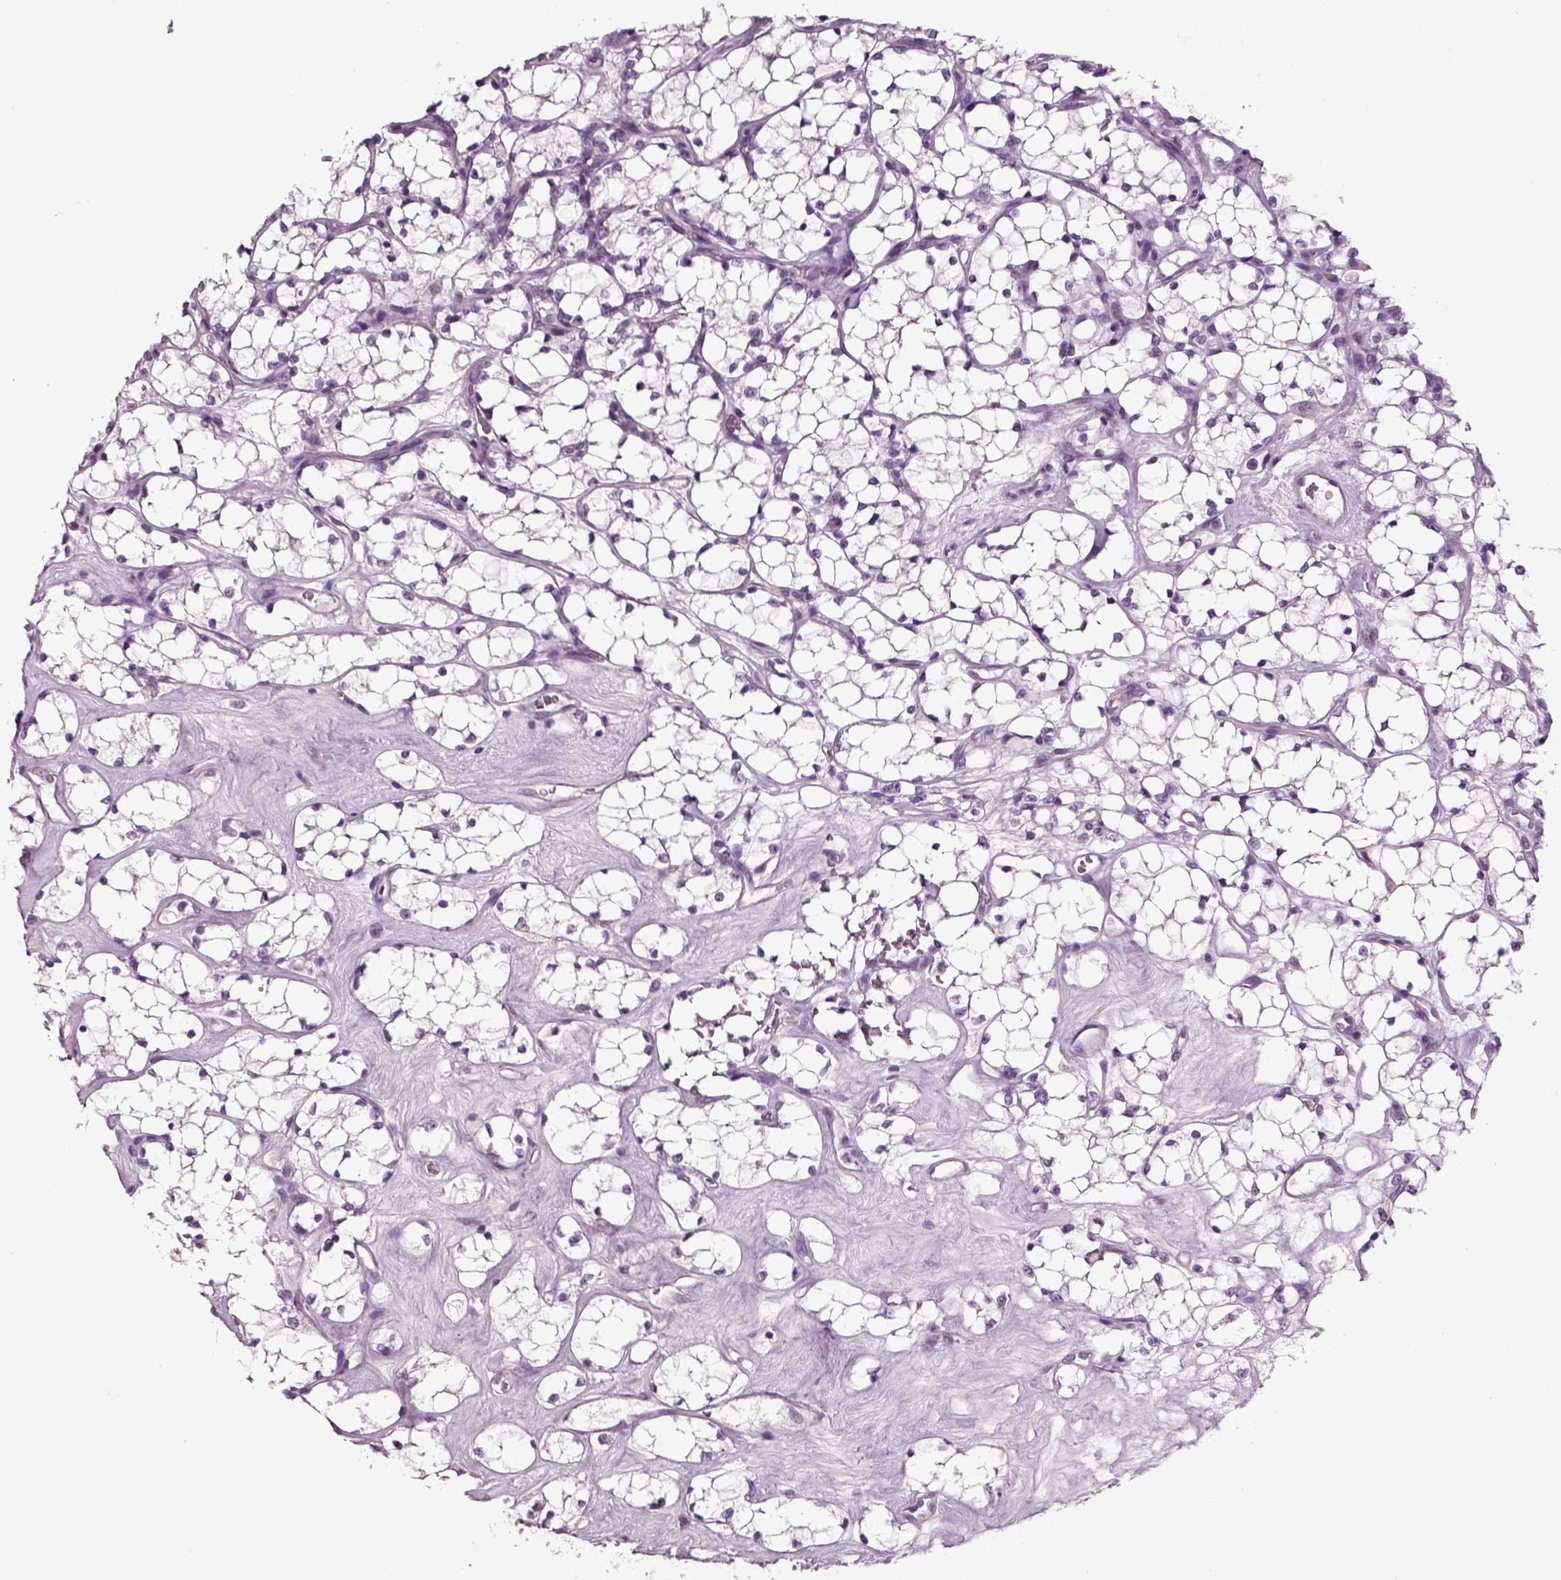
{"staining": {"intensity": "negative", "quantity": "none", "location": "none"}, "tissue": "renal cancer", "cell_type": "Tumor cells", "image_type": "cancer", "snomed": [{"axis": "morphology", "description": "Adenocarcinoma, NOS"}, {"axis": "topography", "description": "Kidney"}], "caption": "IHC of renal cancer demonstrates no expression in tumor cells.", "gene": "SLC17A6", "patient": {"sex": "female", "age": 69}}